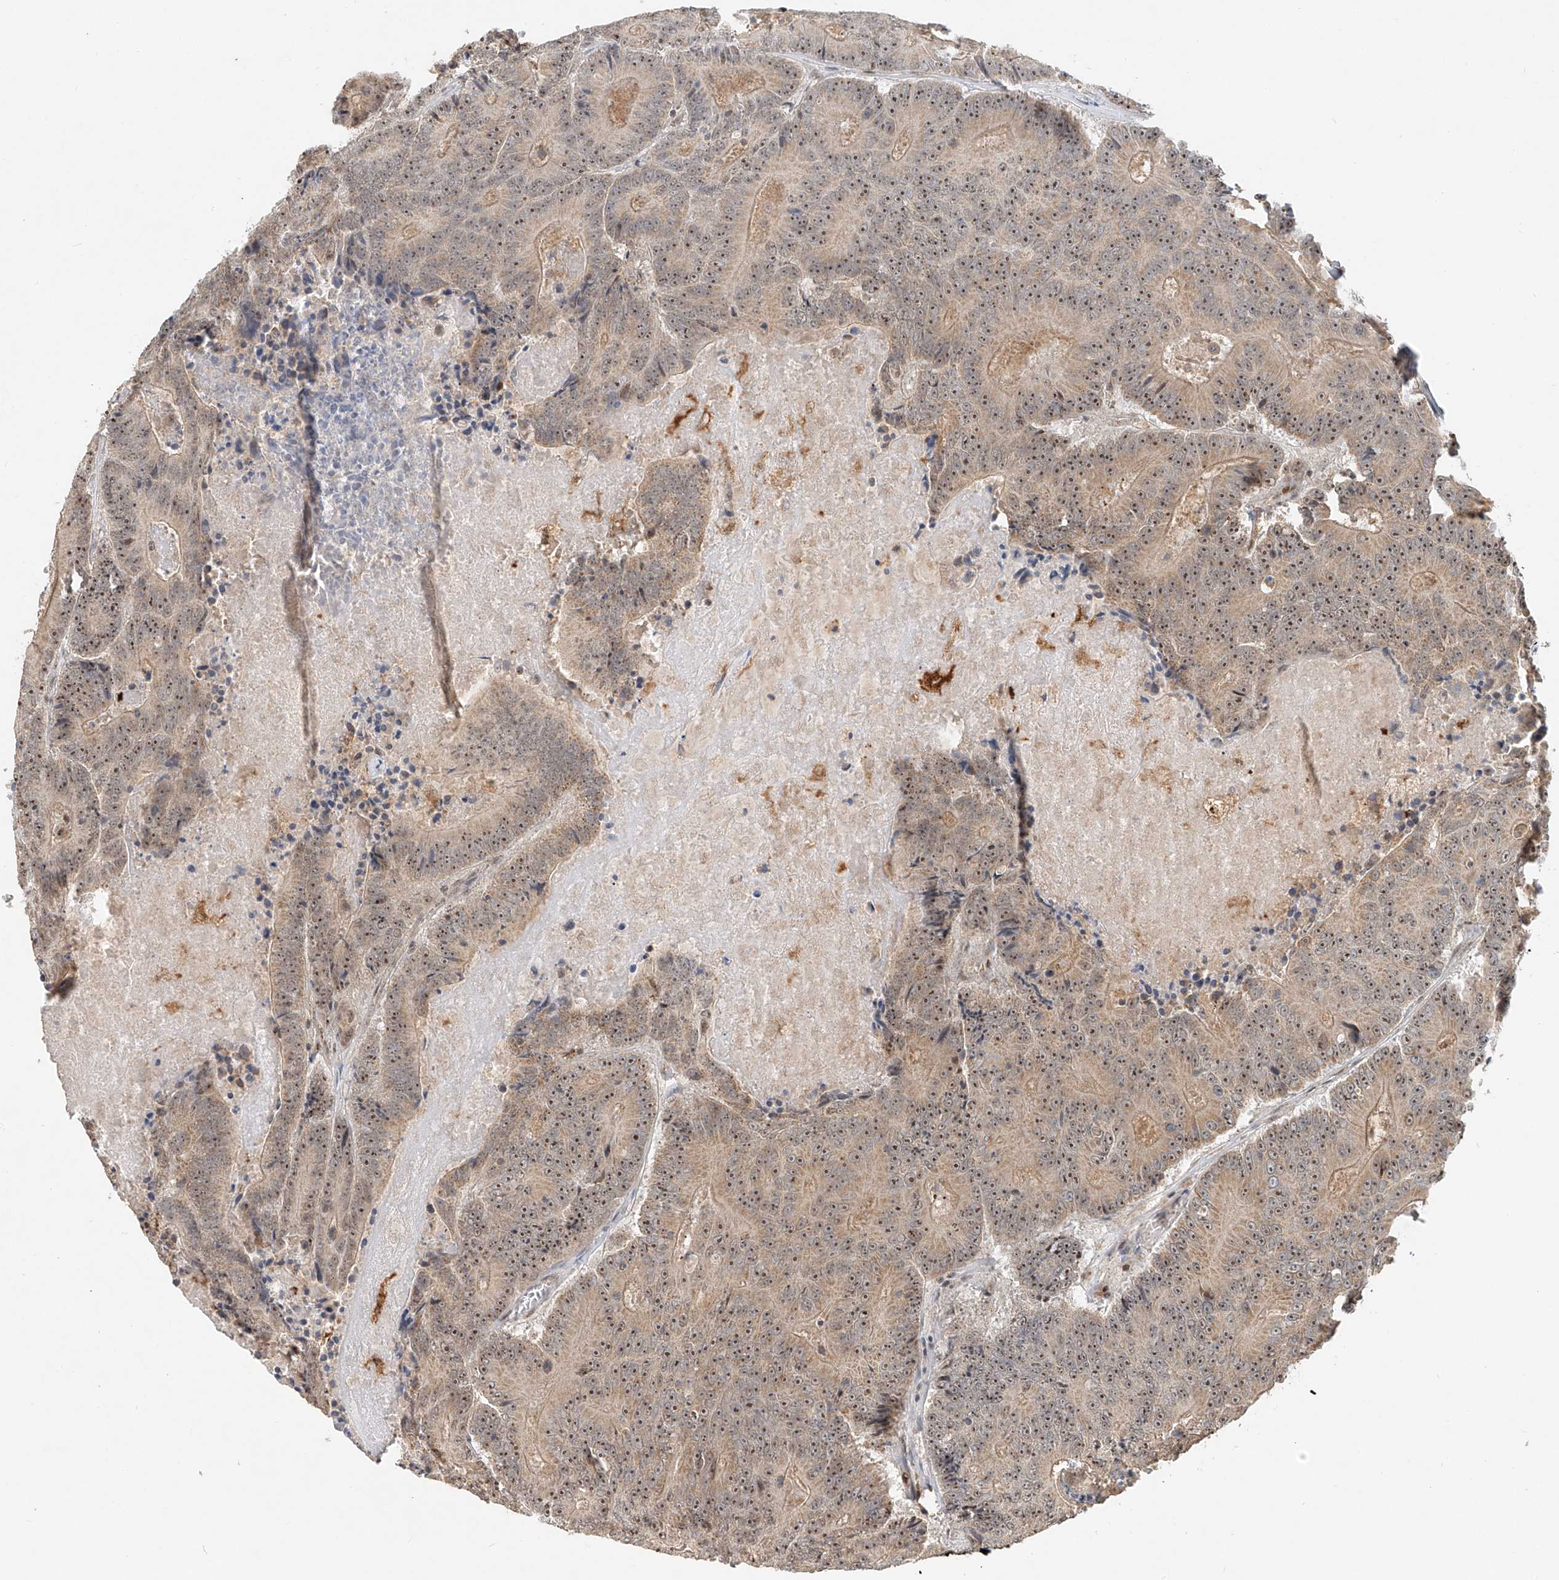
{"staining": {"intensity": "moderate", "quantity": ">75%", "location": "nuclear"}, "tissue": "colorectal cancer", "cell_type": "Tumor cells", "image_type": "cancer", "snomed": [{"axis": "morphology", "description": "Adenocarcinoma, NOS"}, {"axis": "topography", "description": "Colon"}], "caption": "Human colorectal adenocarcinoma stained with a protein marker reveals moderate staining in tumor cells.", "gene": "SYTL3", "patient": {"sex": "male", "age": 83}}